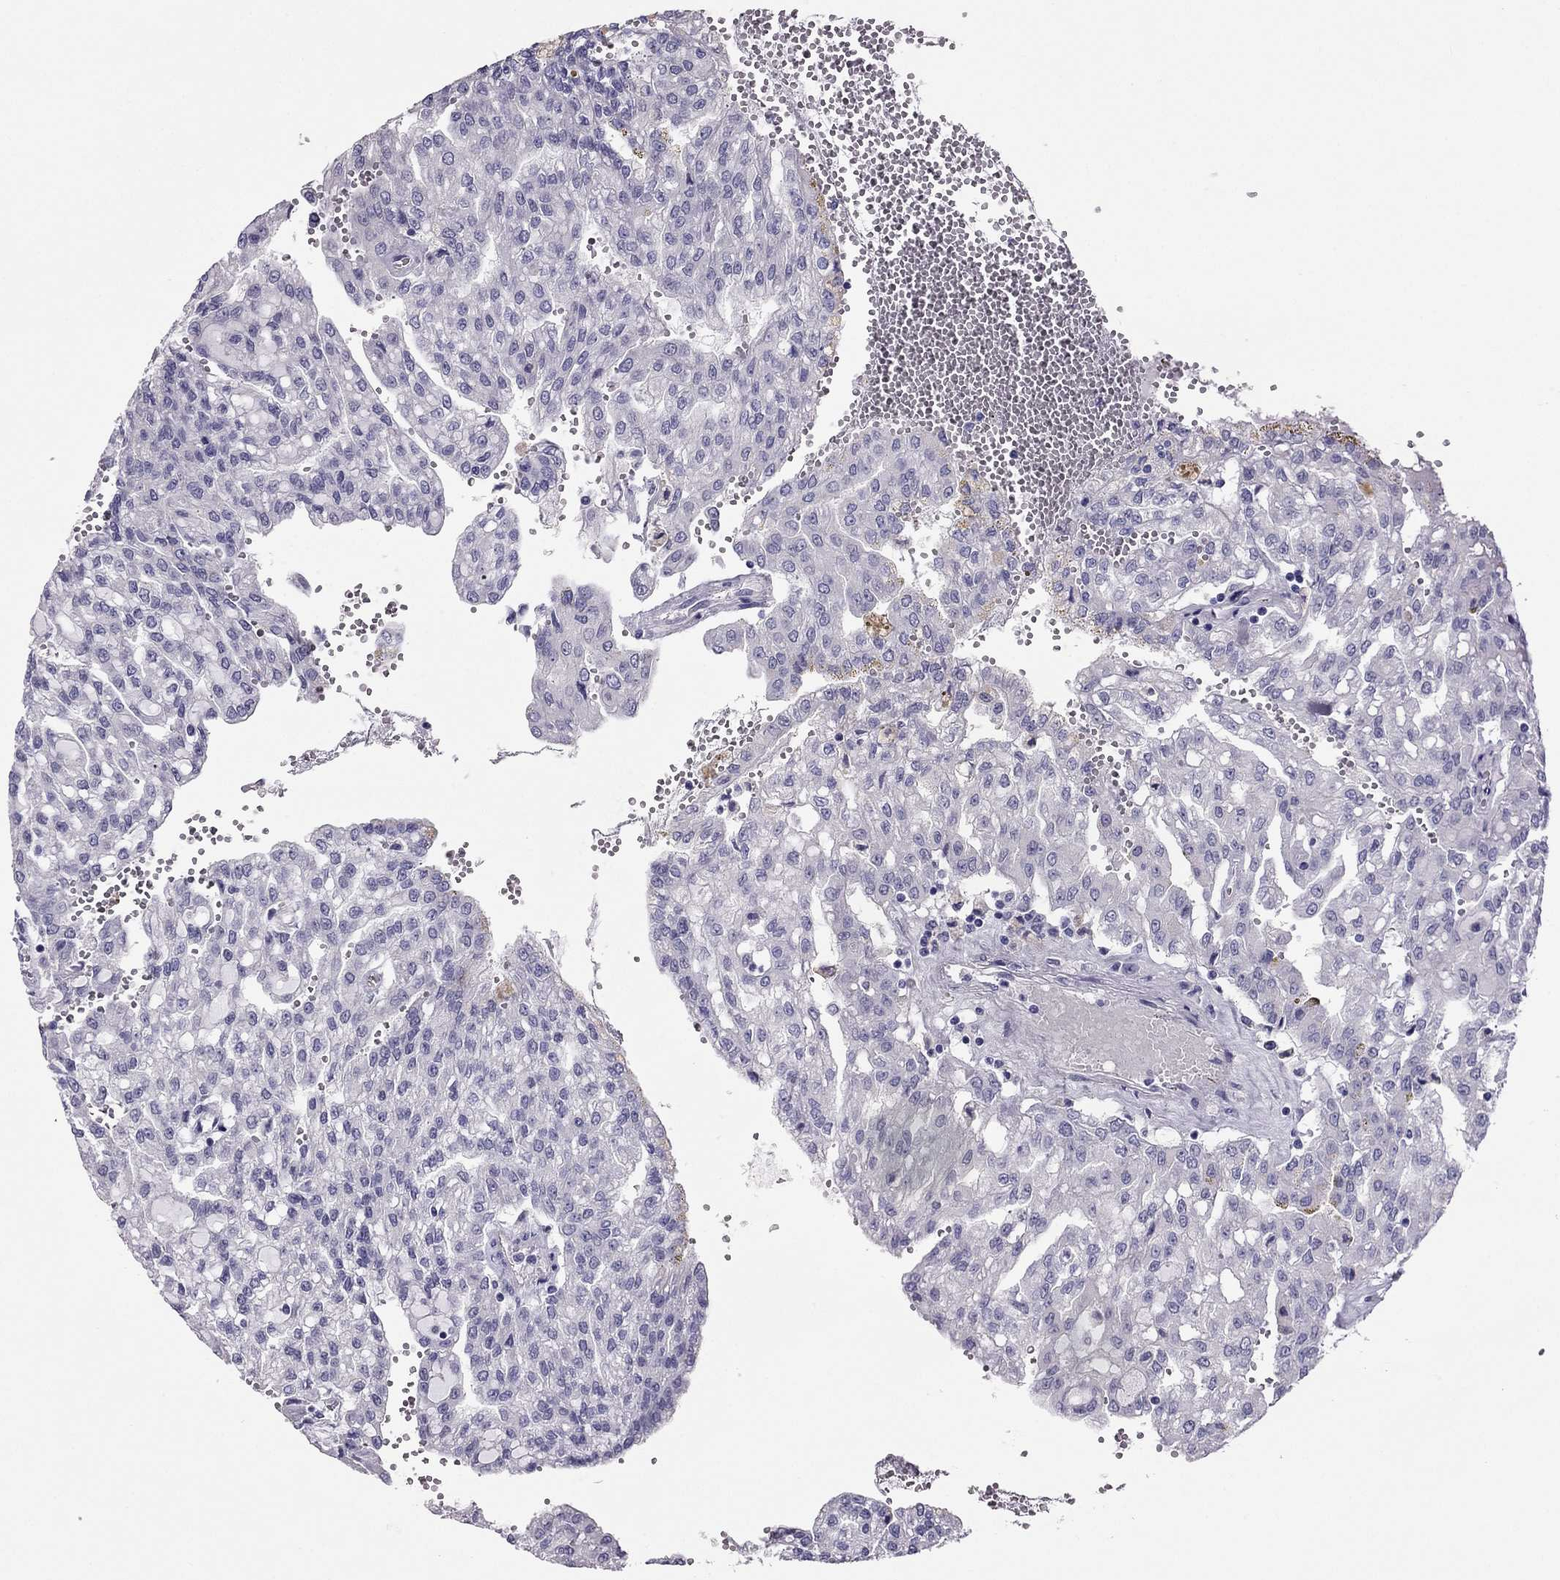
{"staining": {"intensity": "negative", "quantity": "none", "location": "none"}, "tissue": "renal cancer", "cell_type": "Tumor cells", "image_type": "cancer", "snomed": [{"axis": "morphology", "description": "Adenocarcinoma, NOS"}, {"axis": "topography", "description": "Kidney"}], "caption": "Immunohistochemistry of adenocarcinoma (renal) reveals no positivity in tumor cells. (Brightfield microscopy of DAB IHC at high magnification).", "gene": "PDE6A", "patient": {"sex": "male", "age": 63}}